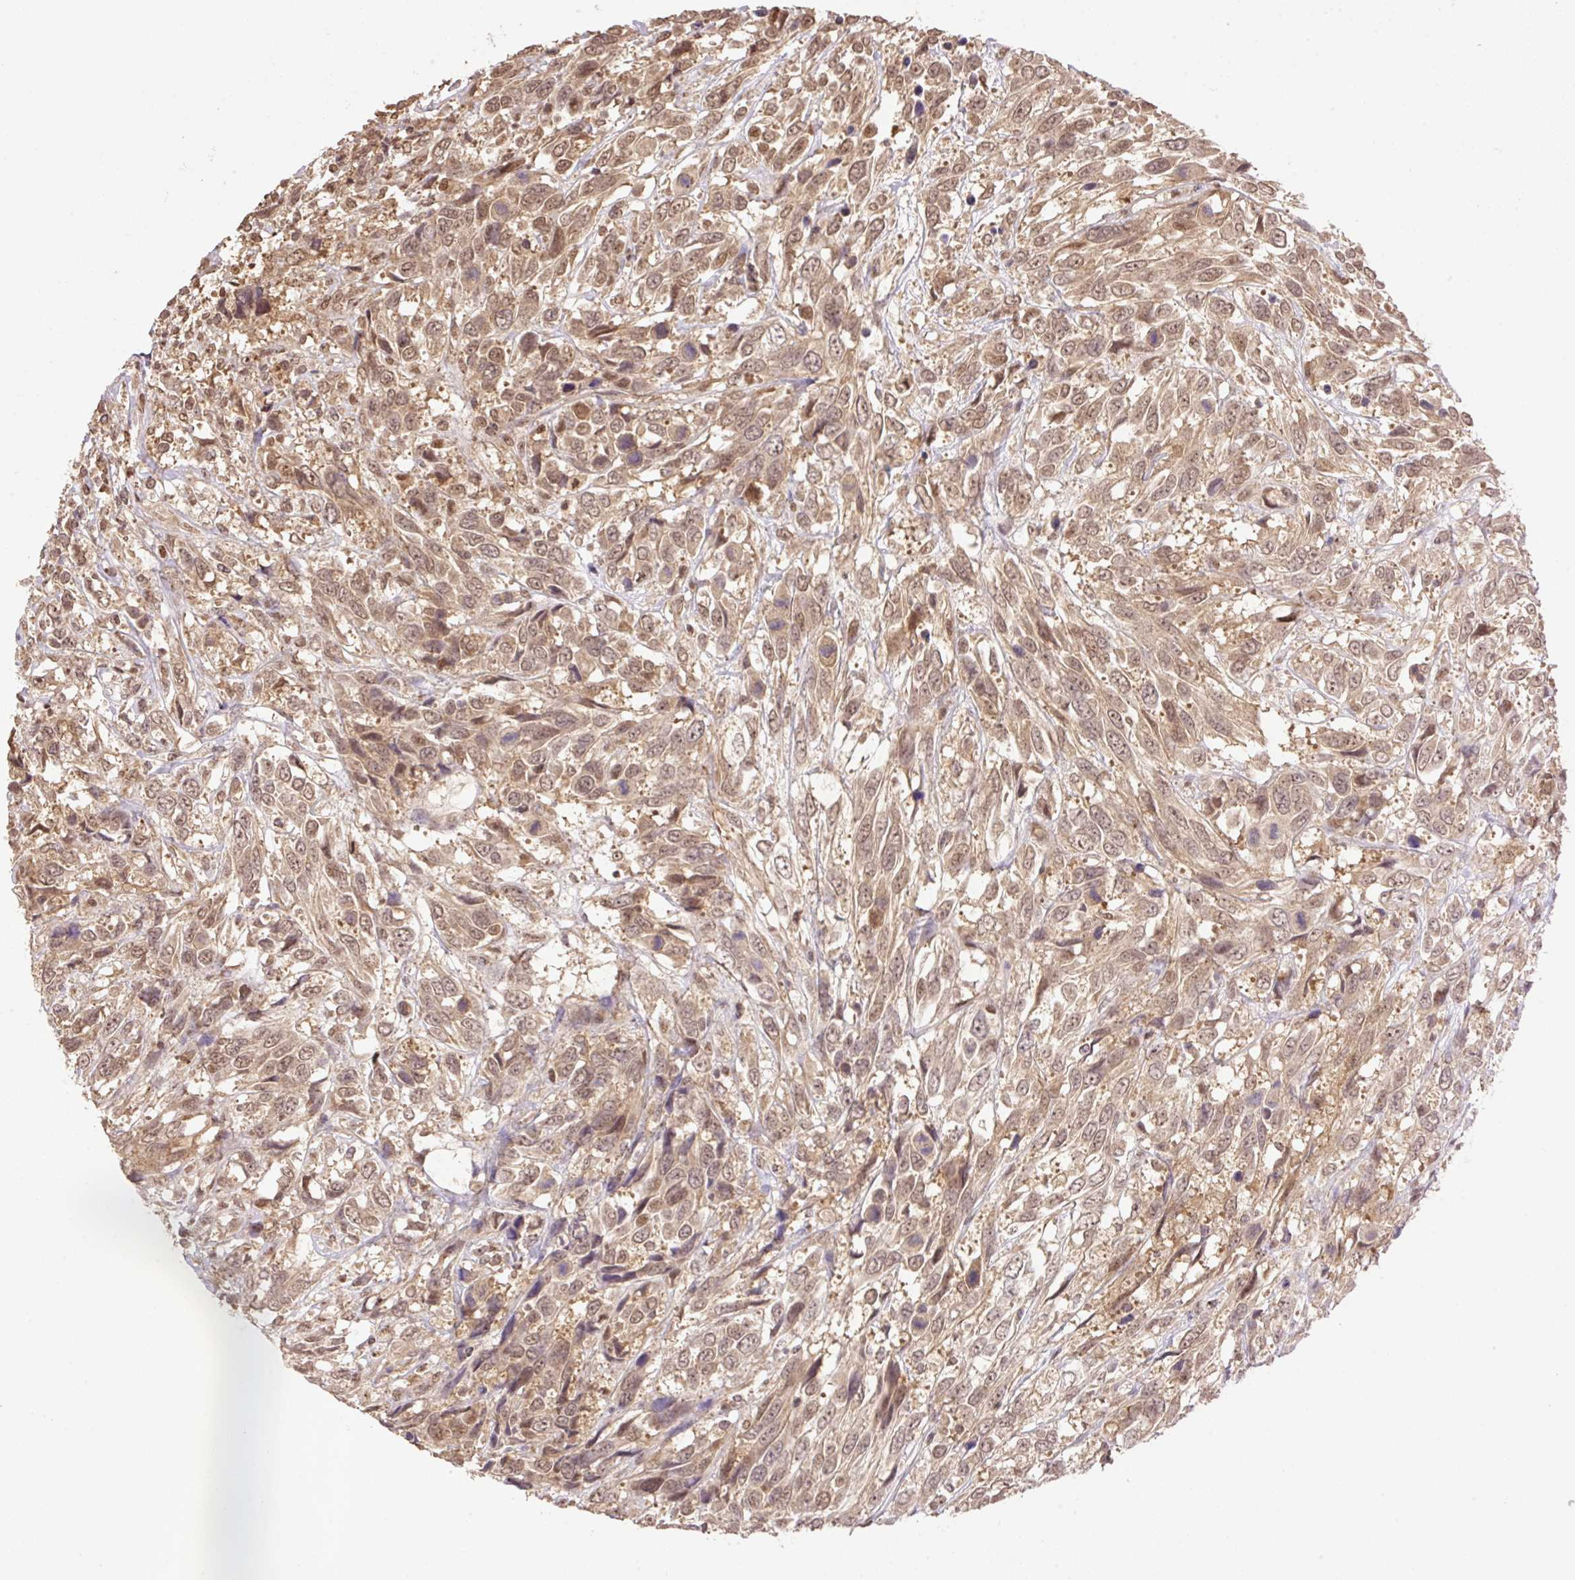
{"staining": {"intensity": "moderate", "quantity": ">75%", "location": "cytoplasmic/membranous,nuclear"}, "tissue": "urothelial cancer", "cell_type": "Tumor cells", "image_type": "cancer", "snomed": [{"axis": "morphology", "description": "Urothelial carcinoma, High grade"}, {"axis": "topography", "description": "Urinary bladder"}], "caption": "High-grade urothelial carcinoma tissue displays moderate cytoplasmic/membranous and nuclear positivity in about >75% of tumor cells, visualized by immunohistochemistry.", "gene": "VPS25", "patient": {"sex": "female", "age": 70}}